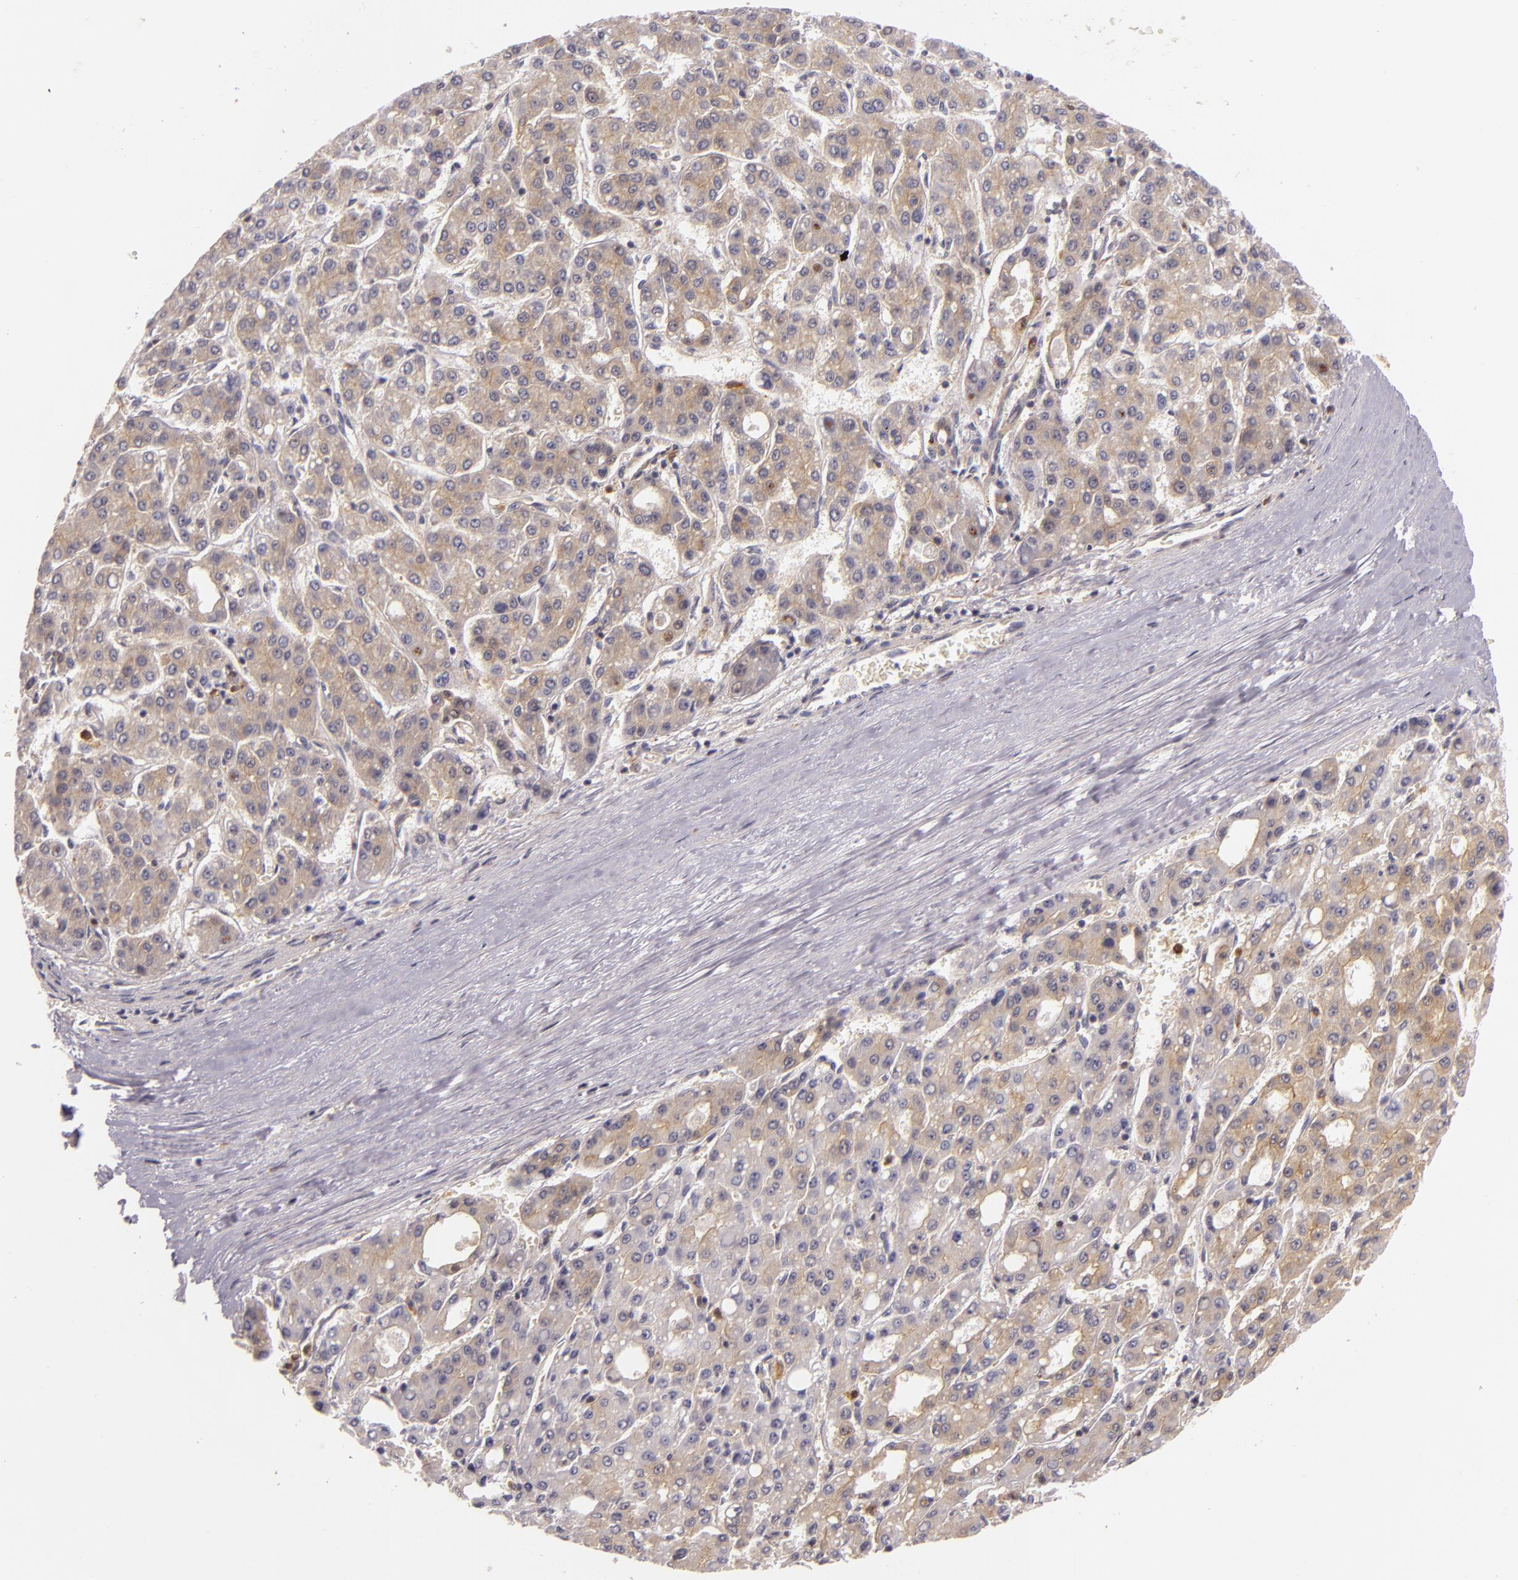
{"staining": {"intensity": "weak", "quantity": ">75%", "location": "cytoplasmic/membranous"}, "tissue": "liver cancer", "cell_type": "Tumor cells", "image_type": "cancer", "snomed": [{"axis": "morphology", "description": "Carcinoma, Hepatocellular, NOS"}, {"axis": "topography", "description": "Liver"}], "caption": "Liver cancer (hepatocellular carcinoma) stained with a protein marker shows weak staining in tumor cells.", "gene": "TOM1", "patient": {"sex": "male", "age": 69}}